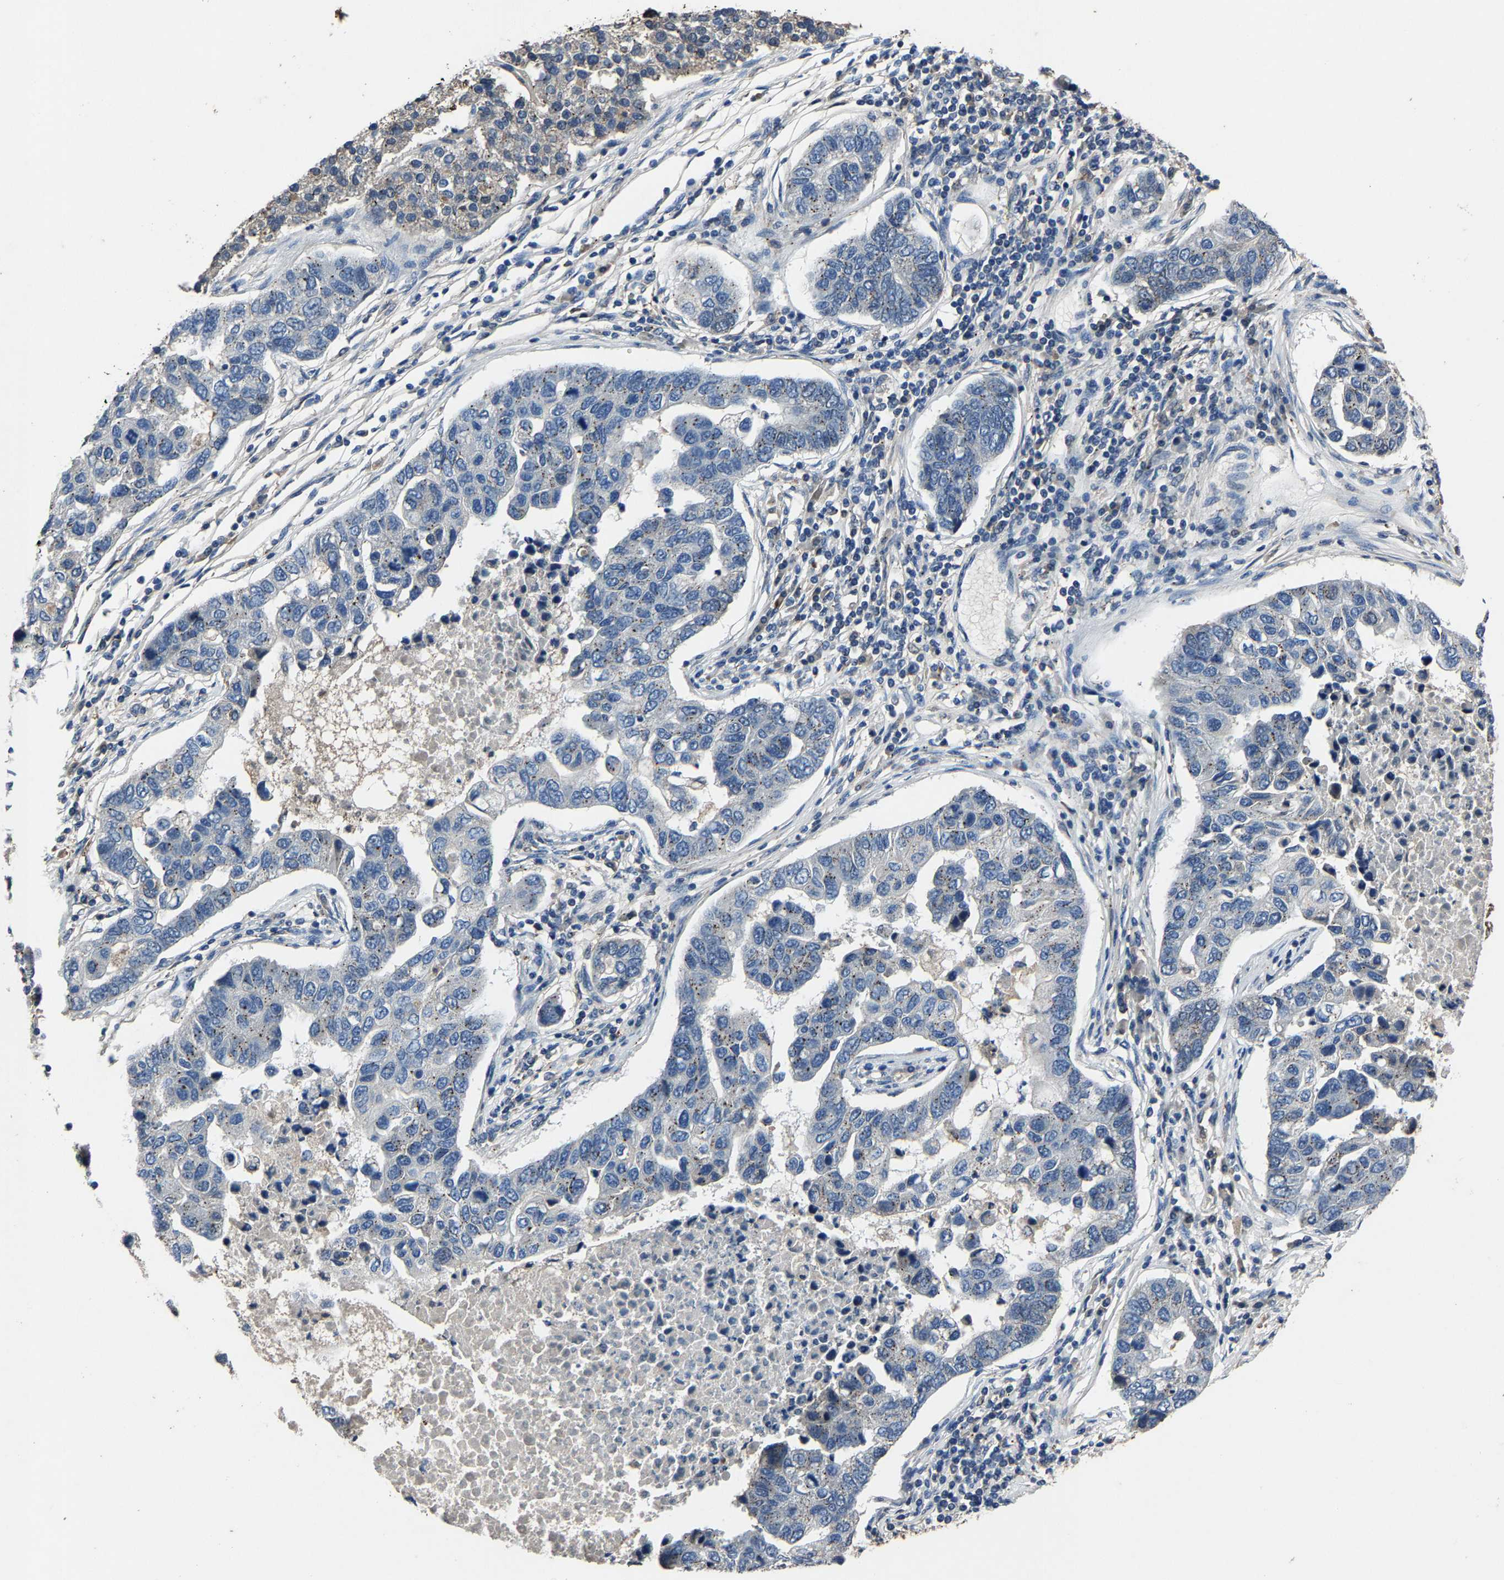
{"staining": {"intensity": "negative", "quantity": "none", "location": "none"}, "tissue": "pancreatic cancer", "cell_type": "Tumor cells", "image_type": "cancer", "snomed": [{"axis": "morphology", "description": "Adenocarcinoma, NOS"}, {"axis": "topography", "description": "Pancreas"}], "caption": "This is a micrograph of immunohistochemistry staining of pancreatic cancer, which shows no positivity in tumor cells.", "gene": "PCNX2", "patient": {"sex": "female", "age": 61}}